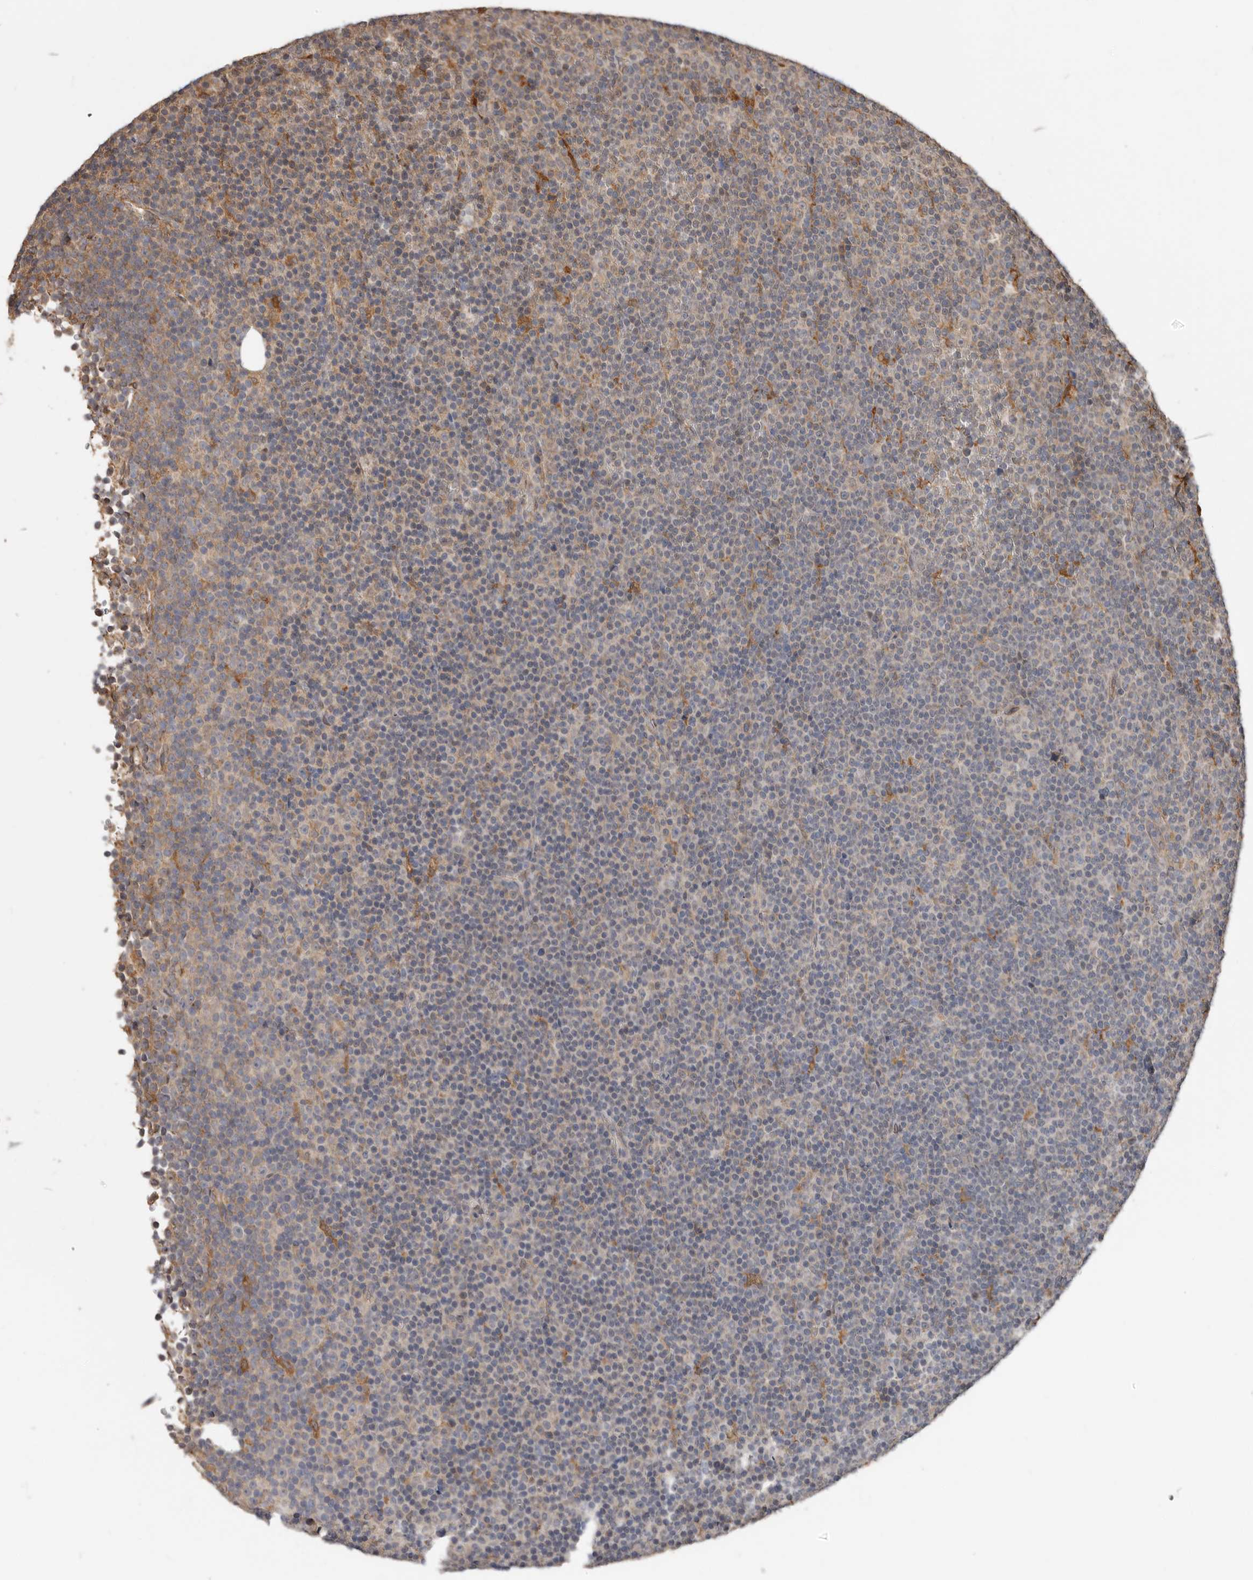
{"staining": {"intensity": "negative", "quantity": "none", "location": "none"}, "tissue": "lymphoma", "cell_type": "Tumor cells", "image_type": "cancer", "snomed": [{"axis": "morphology", "description": "Malignant lymphoma, non-Hodgkin's type, Low grade"}, {"axis": "topography", "description": "Lymph node"}], "caption": "Immunohistochemistry image of neoplastic tissue: human malignant lymphoma, non-Hodgkin's type (low-grade) stained with DAB (3,3'-diaminobenzidine) displays no significant protein staining in tumor cells.", "gene": "RSPO2", "patient": {"sex": "female", "age": 67}}